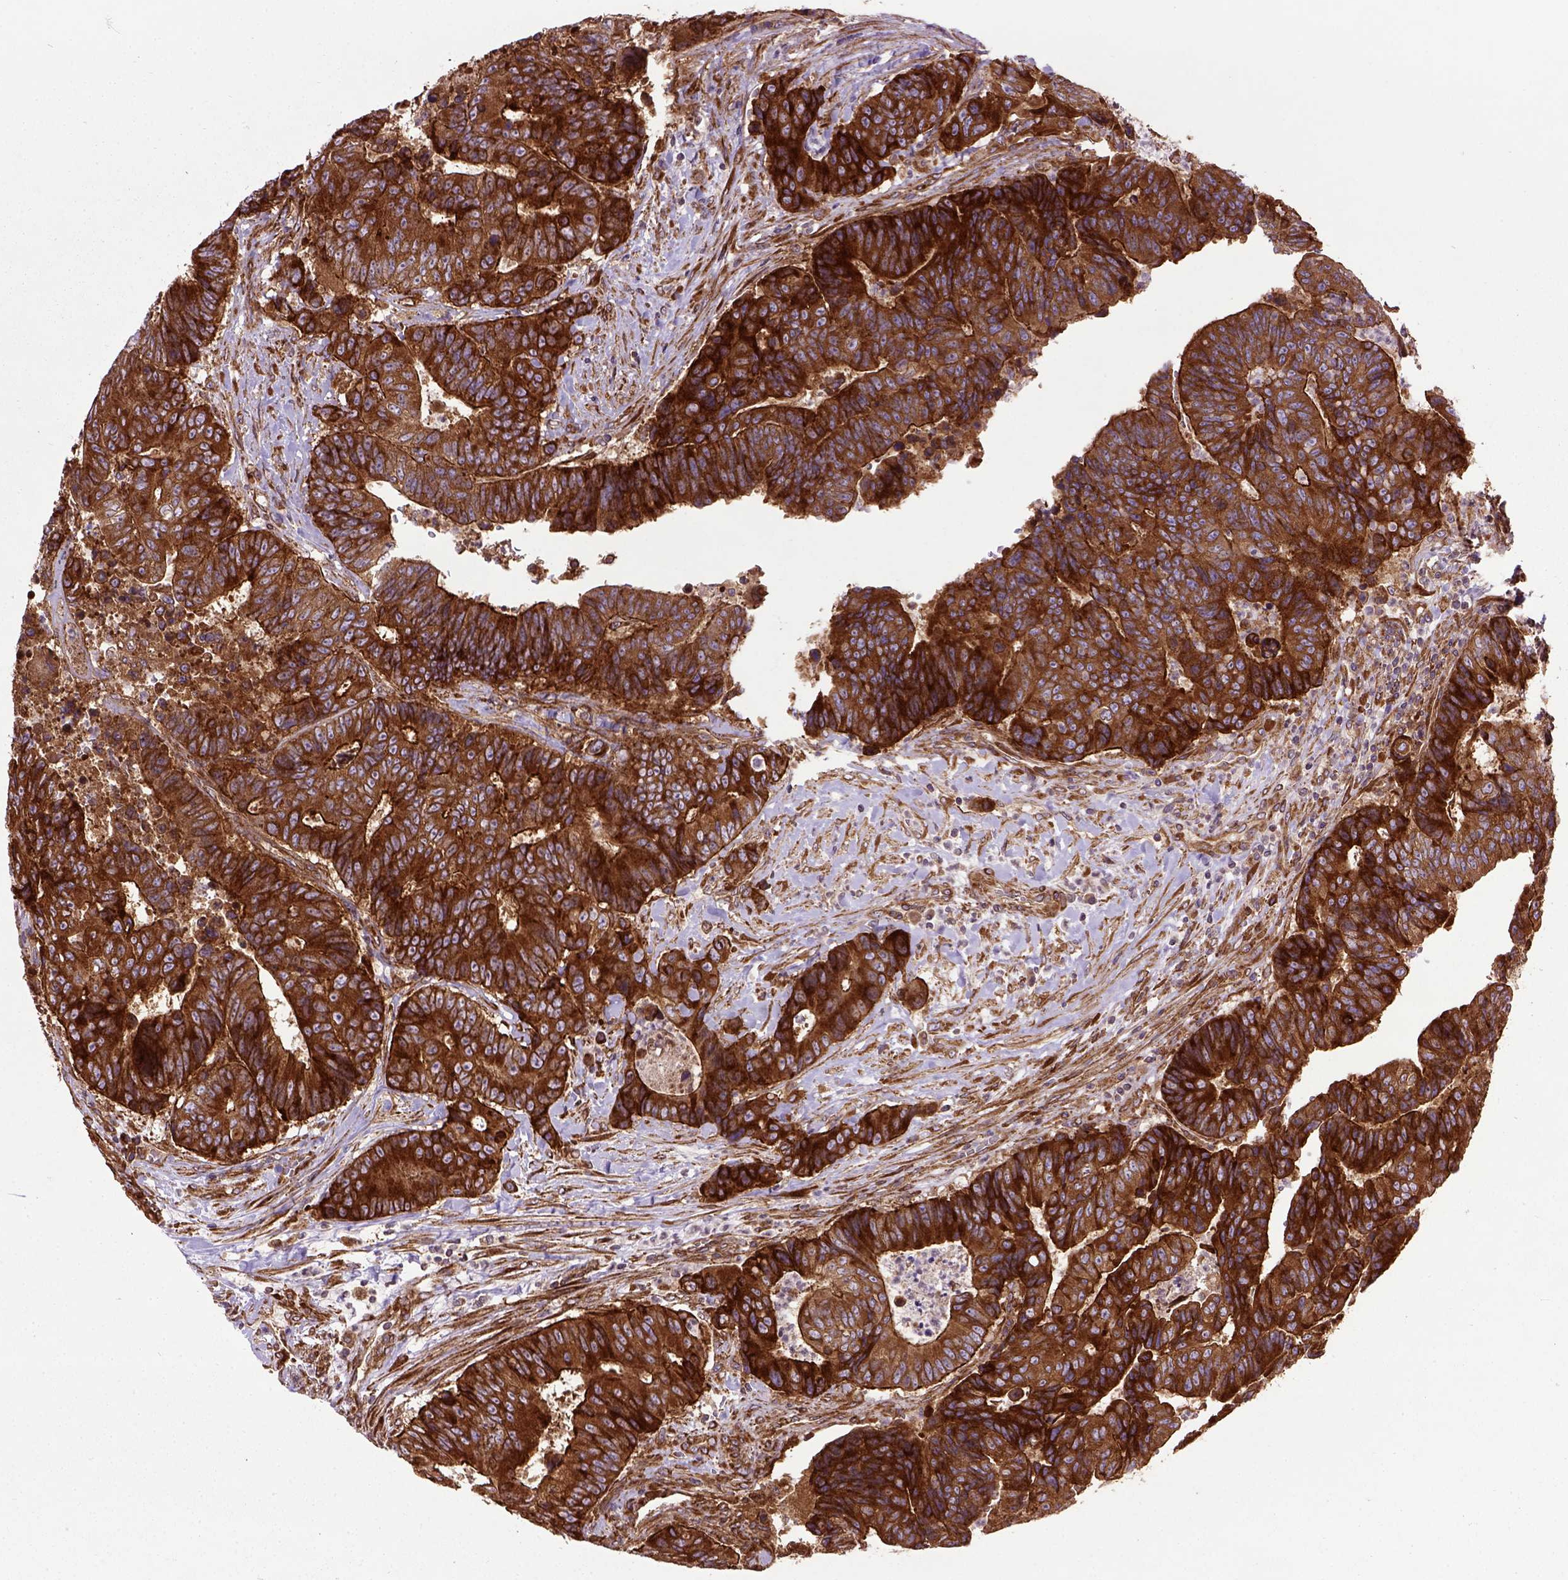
{"staining": {"intensity": "strong", "quantity": ">75%", "location": "cytoplasmic/membranous"}, "tissue": "colorectal cancer", "cell_type": "Tumor cells", "image_type": "cancer", "snomed": [{"axis": "morphology", "description": "Adenocarcinoma, NOS"}, {"axis": "topography", "description": "Colon"}], "caption": "Adenocarcinoma (colorectal) tissue shows strong cytoplasmic/membranous staining in approximately >75% of tumor cells", "gene": "CAPRIN1", "patient": {"sex": "female", "age": 48}}